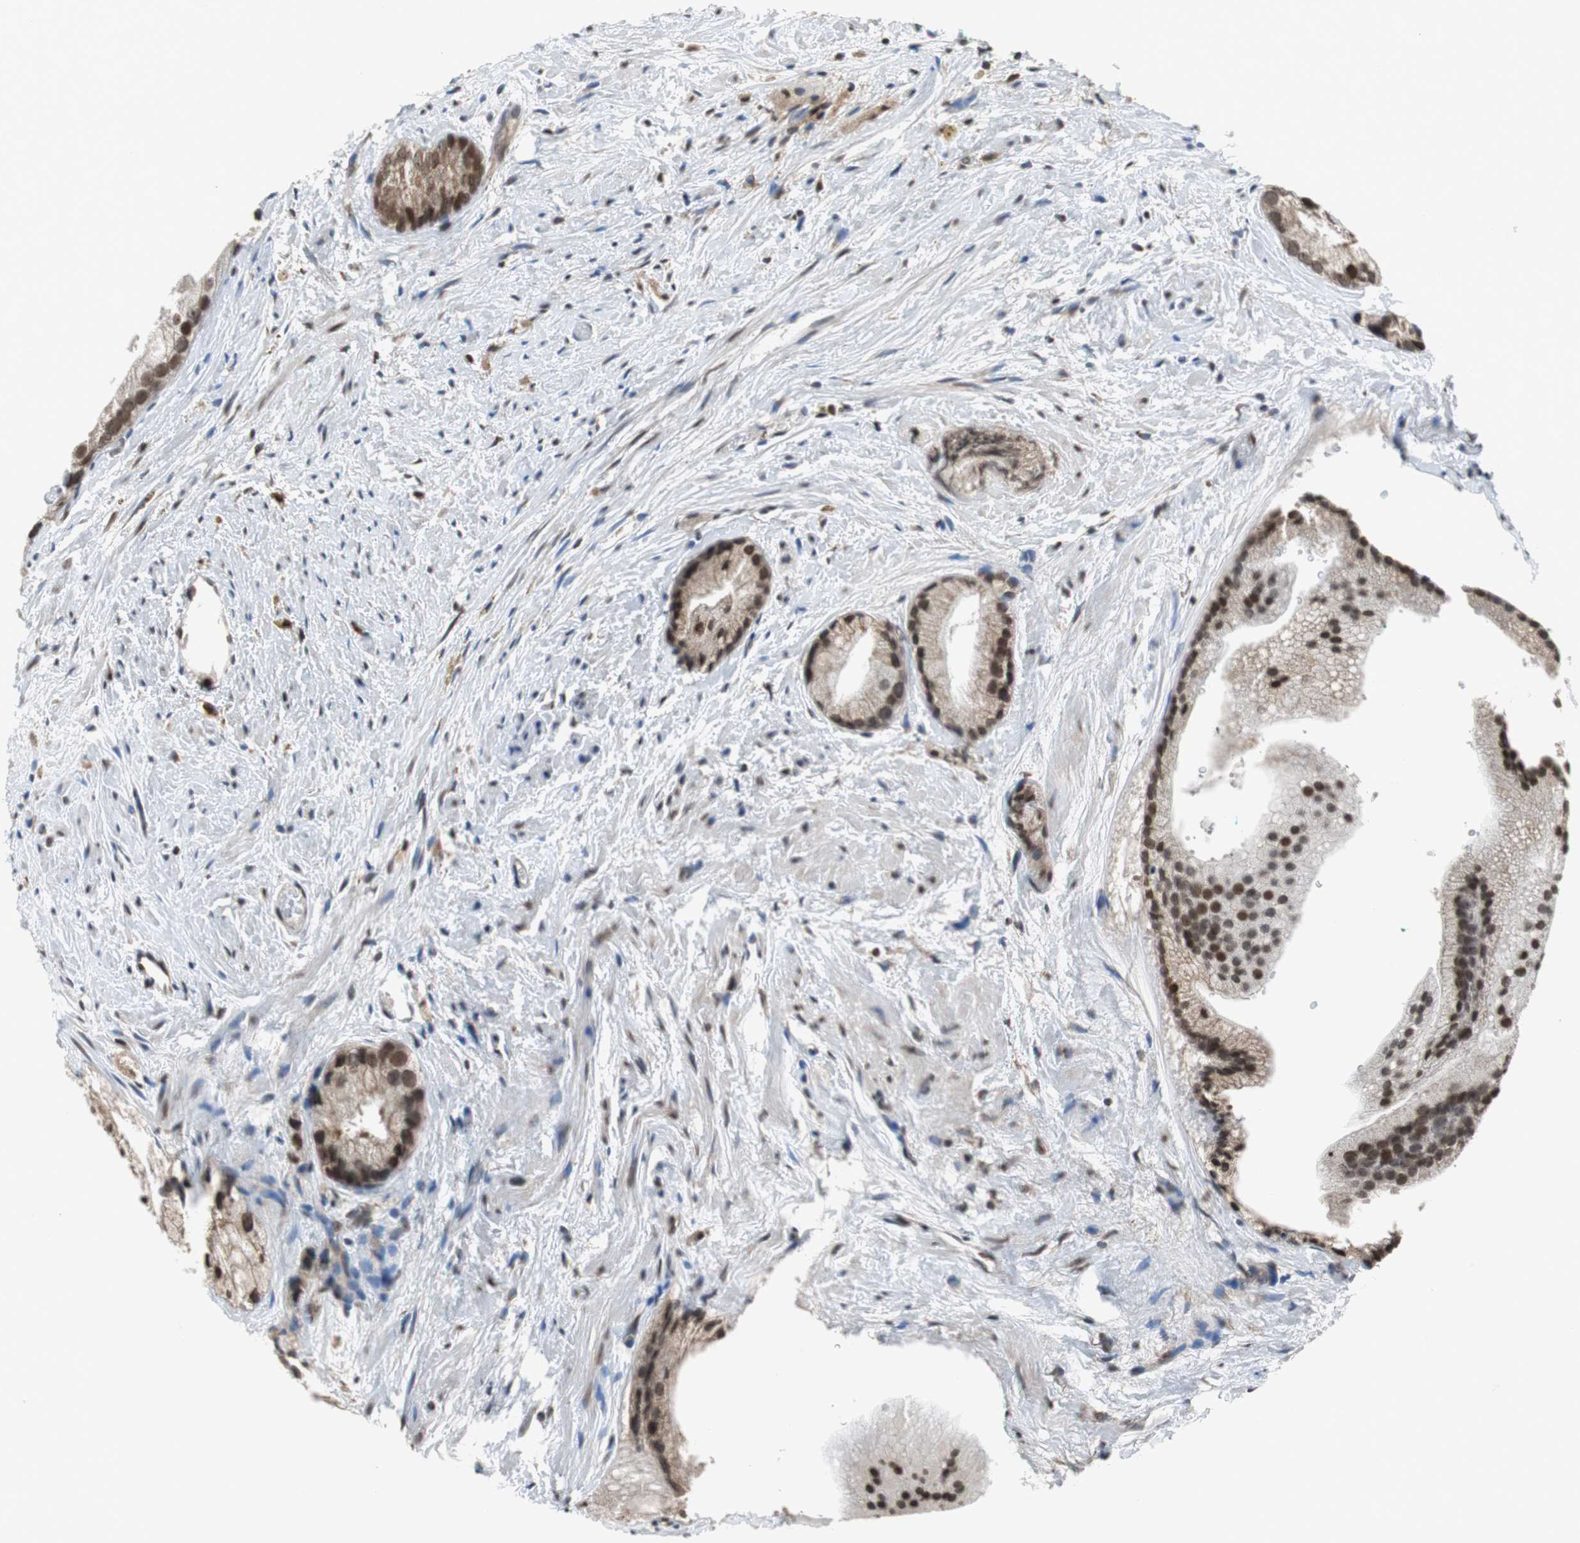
{"staining": {"intensity": "strong", "quantity": ">75%", "location": "cytoplasmic/membranous,nuclear"}, "tissue": "prostate cancer", "cell_type": "Tumor cells", "image_type": "cancer", "snomed": [{"axis": "morphology", "description": "Adenocarcinoma, Low grade"}, {"axis": "topography", "description": "Prostate"}], "caption": "Prostate adenocarcinoma (low-grade) was stained to show a protein in brown. There is high levels of strong cytoplasmic/membranous and nuclear positivity in approximately >75% of tumor cells. The staining is performed using DAB (3,3'-diaminobenzidine) brown chromogen to label protein expression. The nuclei are counter-stained blue using hematoxylin.", "gene": "REST", "patient": {"sex": "male", "age": 69}}